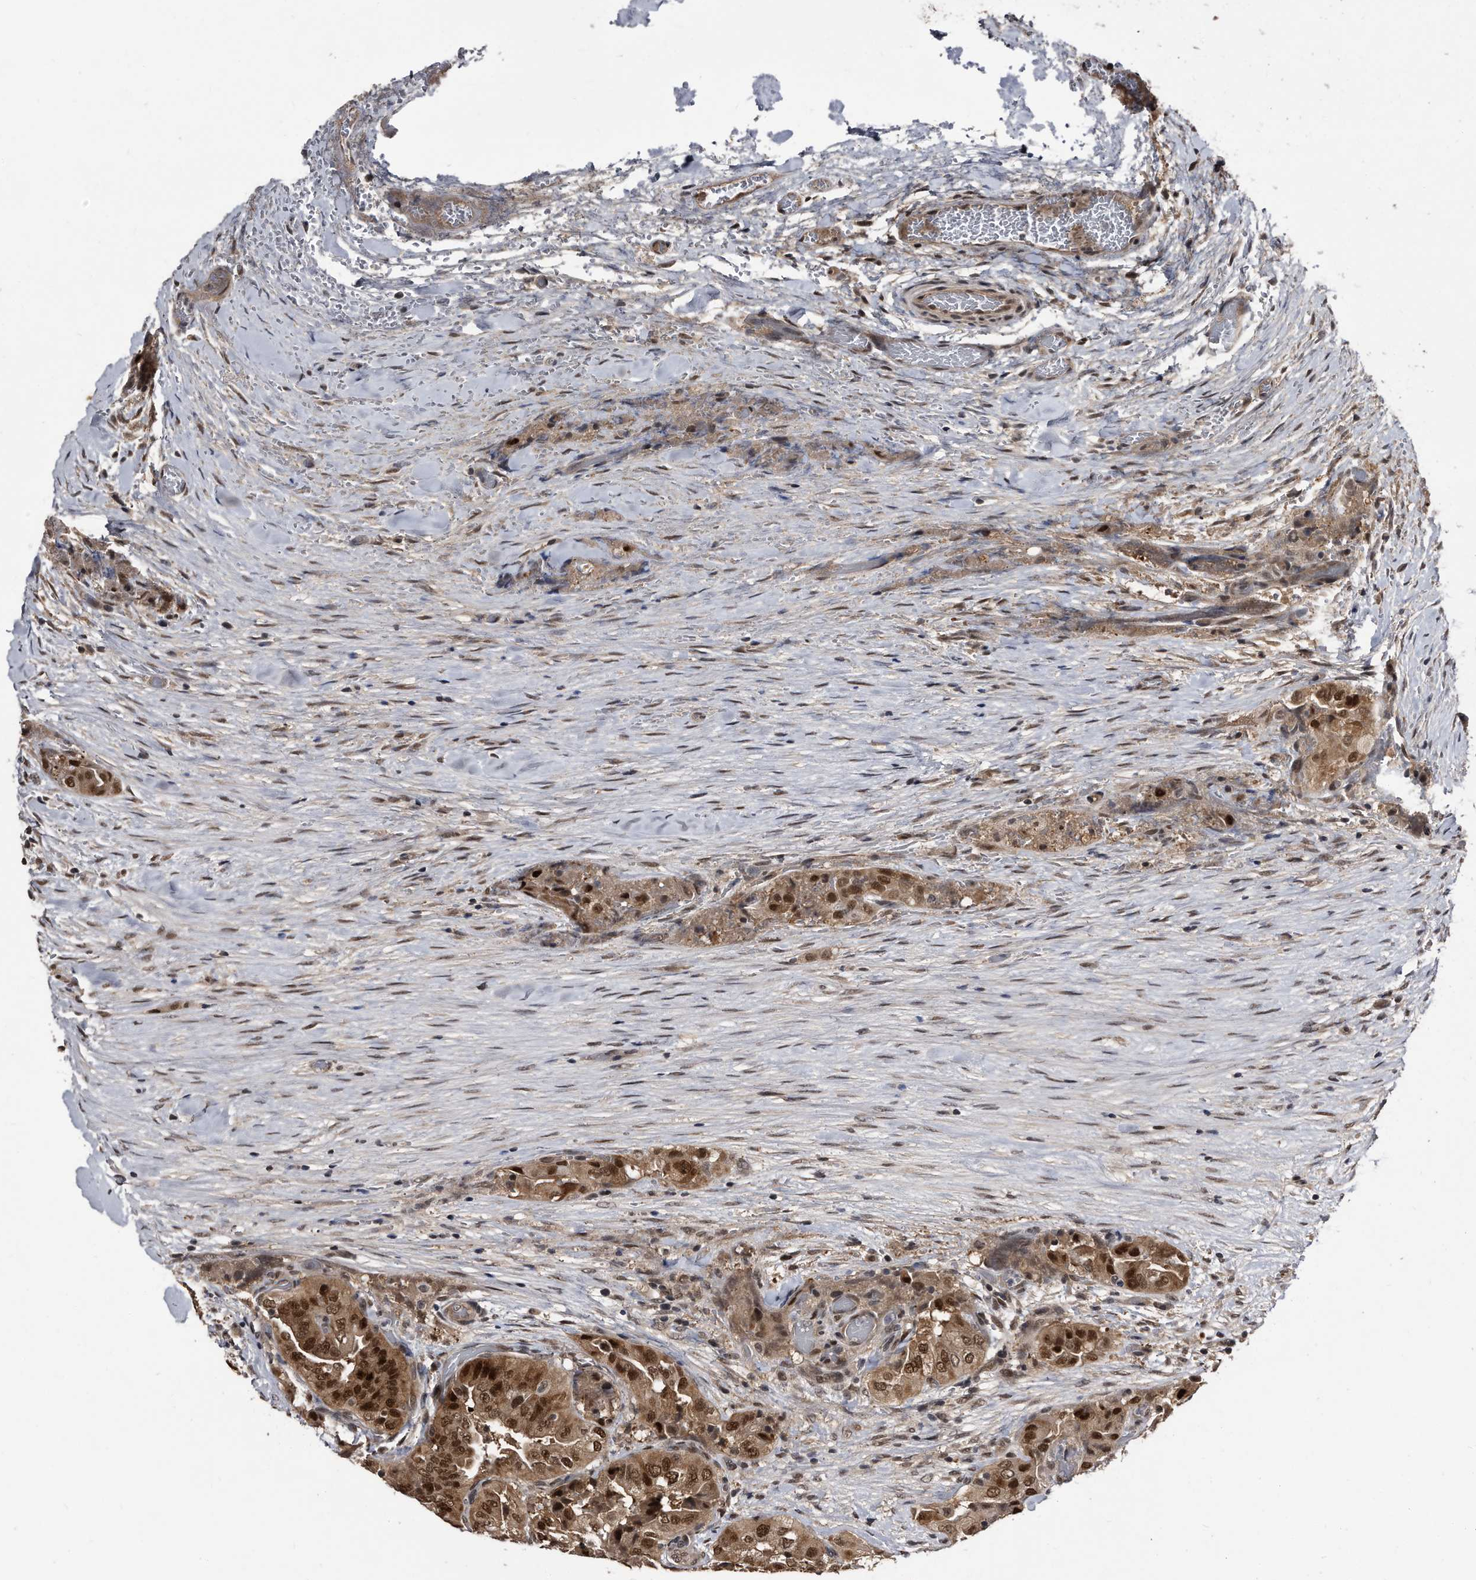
{"staining": {"intensity": "strong", "quantity": ">75%", "location": "cytoplasmic/membranous,nuclear"}, "tissue": "thyroid cancer", "cell_type": "Tumor cells", "image_type": "cancer", "snomed": [{"axis": "morphology", "description": "Papillary adenocarcinoma, NOS"}, {"axis": "topography", "description": "Thyroid gland"}], "caption": "Thyroid cancer (papillary adenocarcinoma) stained with a brown dye reveals strong cytoplasmic/membranous and nuclear positive positivity in about >75% of tumor cells.", "gene": "RAD23B", "patient": {"sex": "female", "age": 59}}